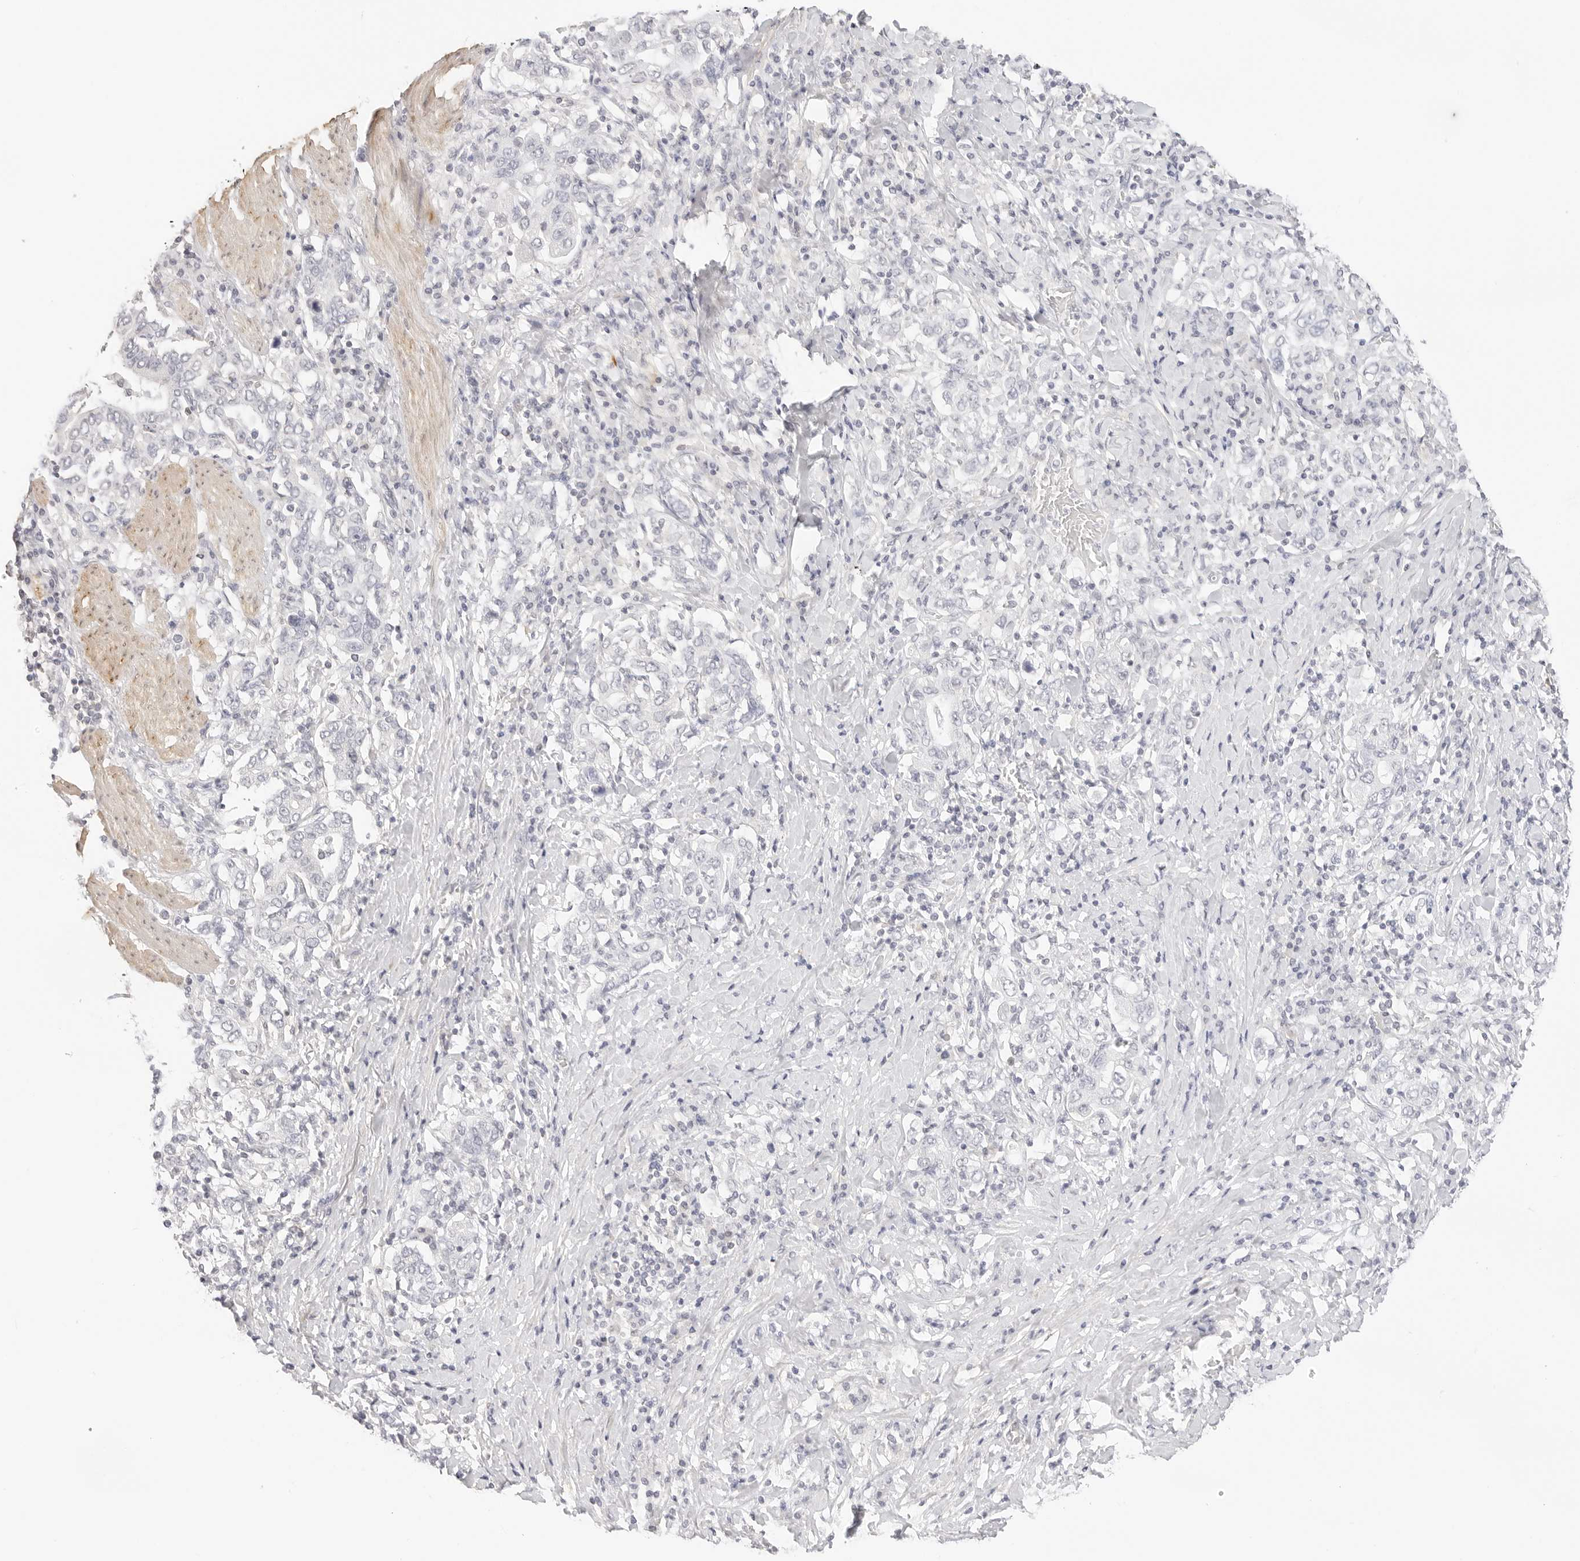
{"staining": {"intensity": "negative", "quantity": "none", "location": "none"}, "tissue": "stomach cancer", "cell_type": "Tumor cells", "image_type": "cancer", "snomed": [{"axis": "morphology", "description": "Adenocarcinoma, NOS"}, {"axis": "topography", "description": "Stomach, upper"}], "caption": "A micrograph of human stomach cancer (adenocarcinoma) is negative for staining in tumor cells. The staining was performed using DAB (3,3'-diaminobenzidine) to visualize the protein expression in brown, while the nuclei were stained in blue with hematoxylin (Magnification: 20x).", "gene": "PCDH19", "patient": {"sex": "male", "age": 62}}